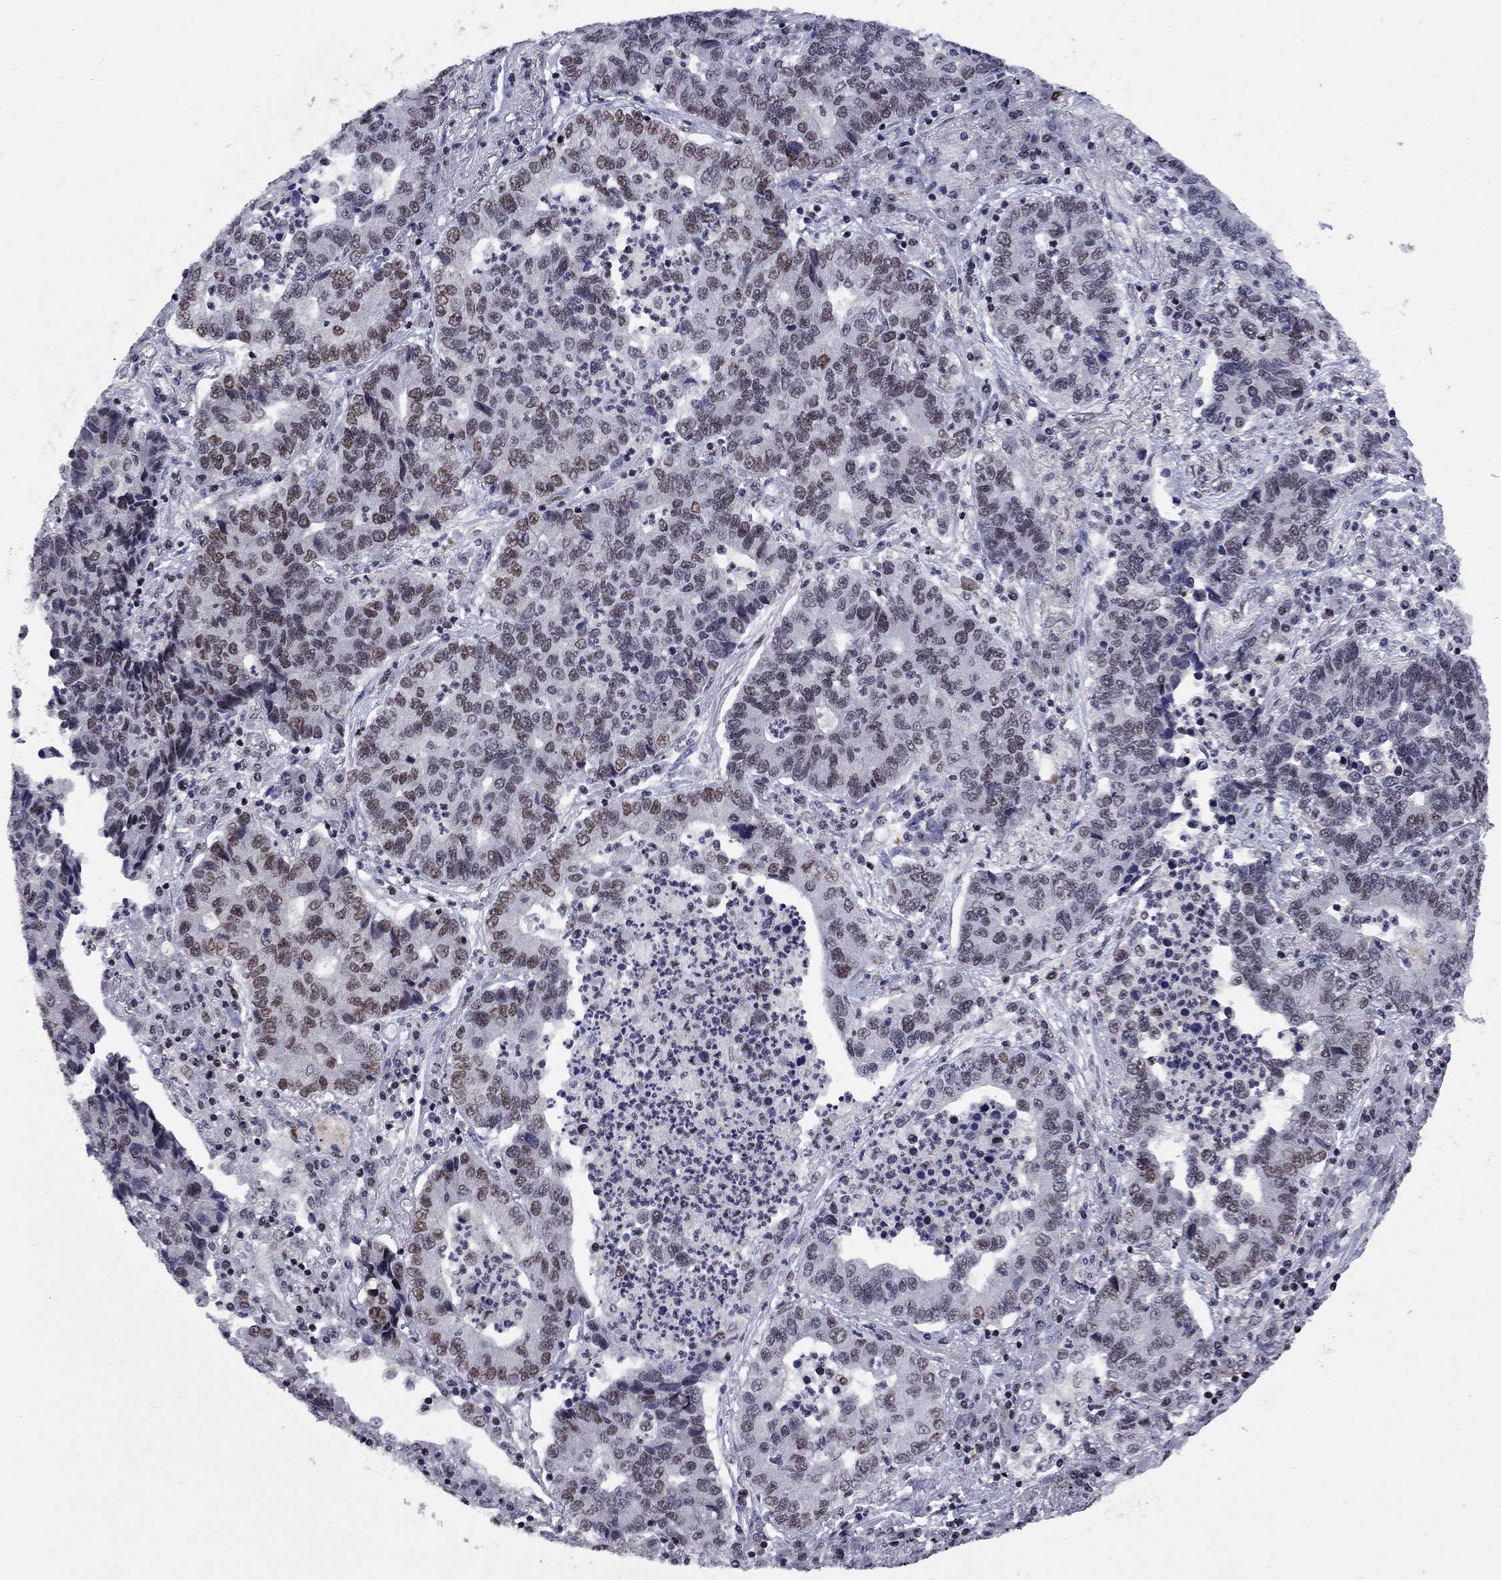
{"staining": {"intensity": "moderate", "quantity": "<25%", "location": "nuclear"}, "tissue": "lung cancer", "cell_type": "Tumor cells", "image_type": "cancer", "snomed": [{"axis": "morphology", "description": "Adenocarcinoma, NOS"}, {"axis": "topography", "description": "Lung"}], "caption": "Protein expression analysis of human lung cancer reveals moderate nuclear staining in about <25% of tumor cells. Ihc stains the protein in brown and the nuclei are stained blue.", "gene": "TAF9", "patient": {"sex": "female", "age": 57}}